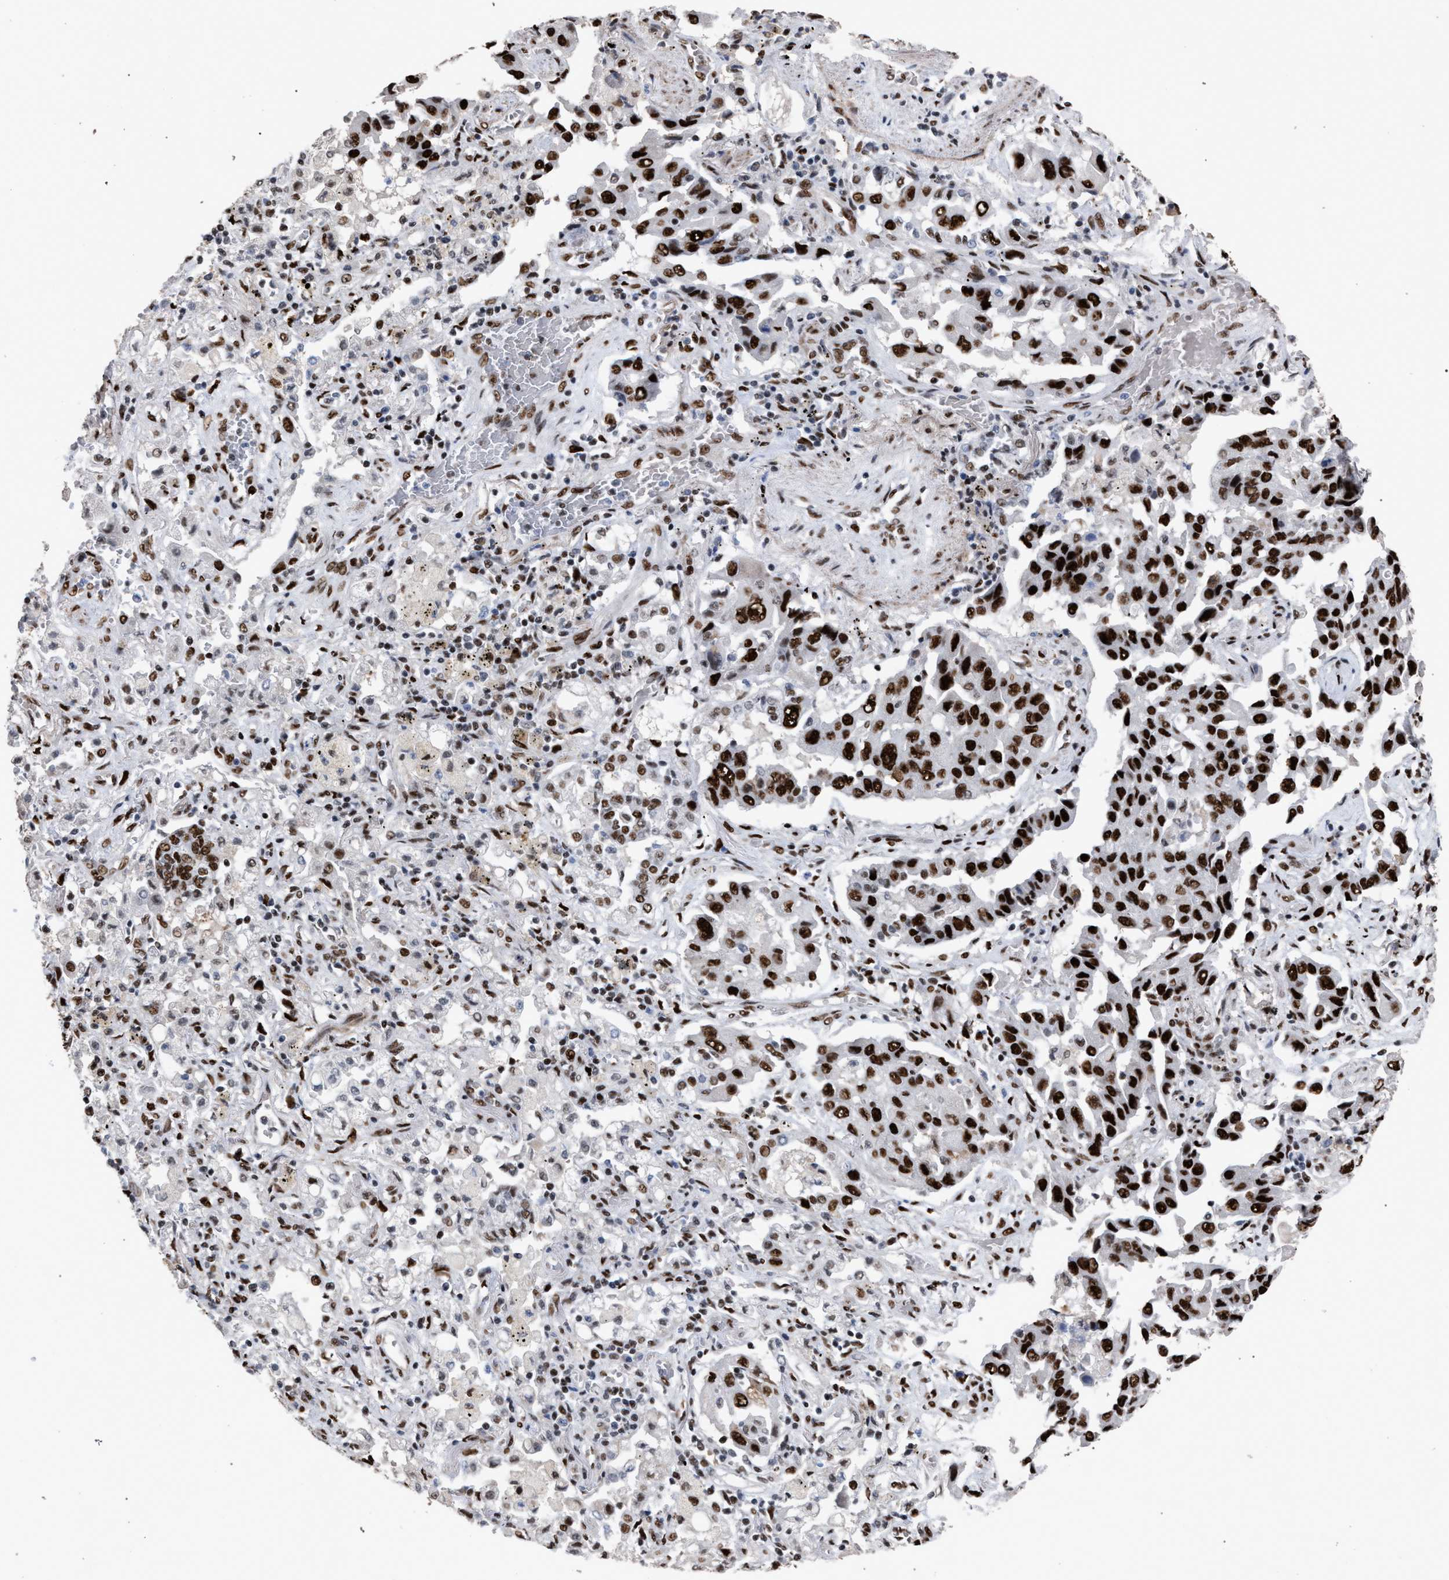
{"staining": {"intensity": "strong", "quantity": ">75%", "location": "nuclear"}, "tissue": "lung cancer", "cell_type": "Tumor cells", "image_type": "cancer", "snomed": [{"axis": "morphology", "description": "Adenocarcinoma, NOS"}, {"axis": "topography", "description": "Lung"}], "caption": "High-magnification brightfield microscopy of adenocarcinoma (lung) stained with DAB (3,3'-diaminobenzidine) (brown) and counterstained with hematoxylin (blue). tumor cells exhibit strong nuclear positivity is present in approximately>75% of cells. Nuclei are stained in blue.", "gene": "TP53BP1", "patient": {"sex": "female", "age": 65}}